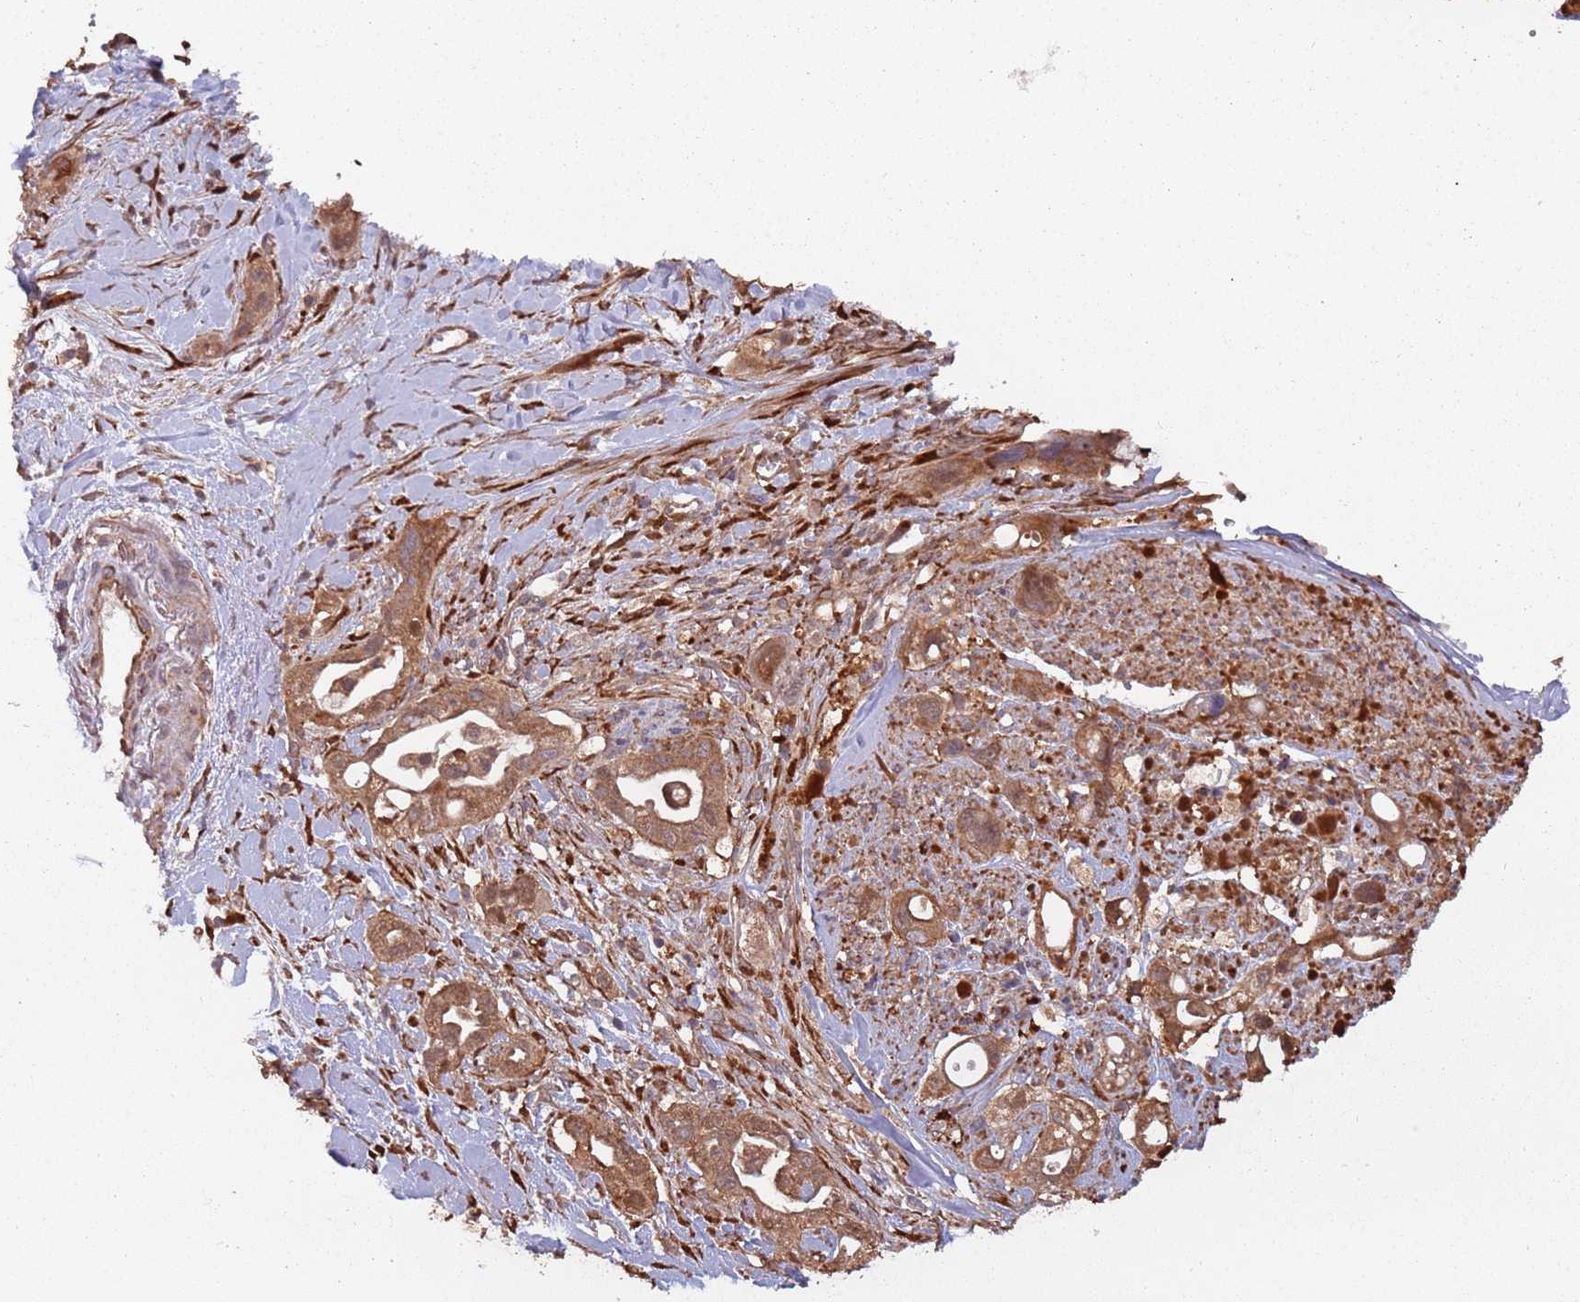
{"staining": {"intensity": "moderate", "quantity": ">75%", "location": "cytoplasmic/membranous,nuclear"}, "tissue": "pancreatic cancer", "cell_type": "Tumor cells", "image_type": "cancer", "snomed": [{"axis": "morphology", "description": "Adenocarcinoma, NOS"}, {"axis": "topography", "description": "Pancreas"}], "caption": "Adenocarcinoma (pancreatic) tissue shows moderate cytoplasmic/membranous and nuclear staining in about >75% of tumor cells", "gene": "COG4", "patient": {"sex": "male", "age": 44}}